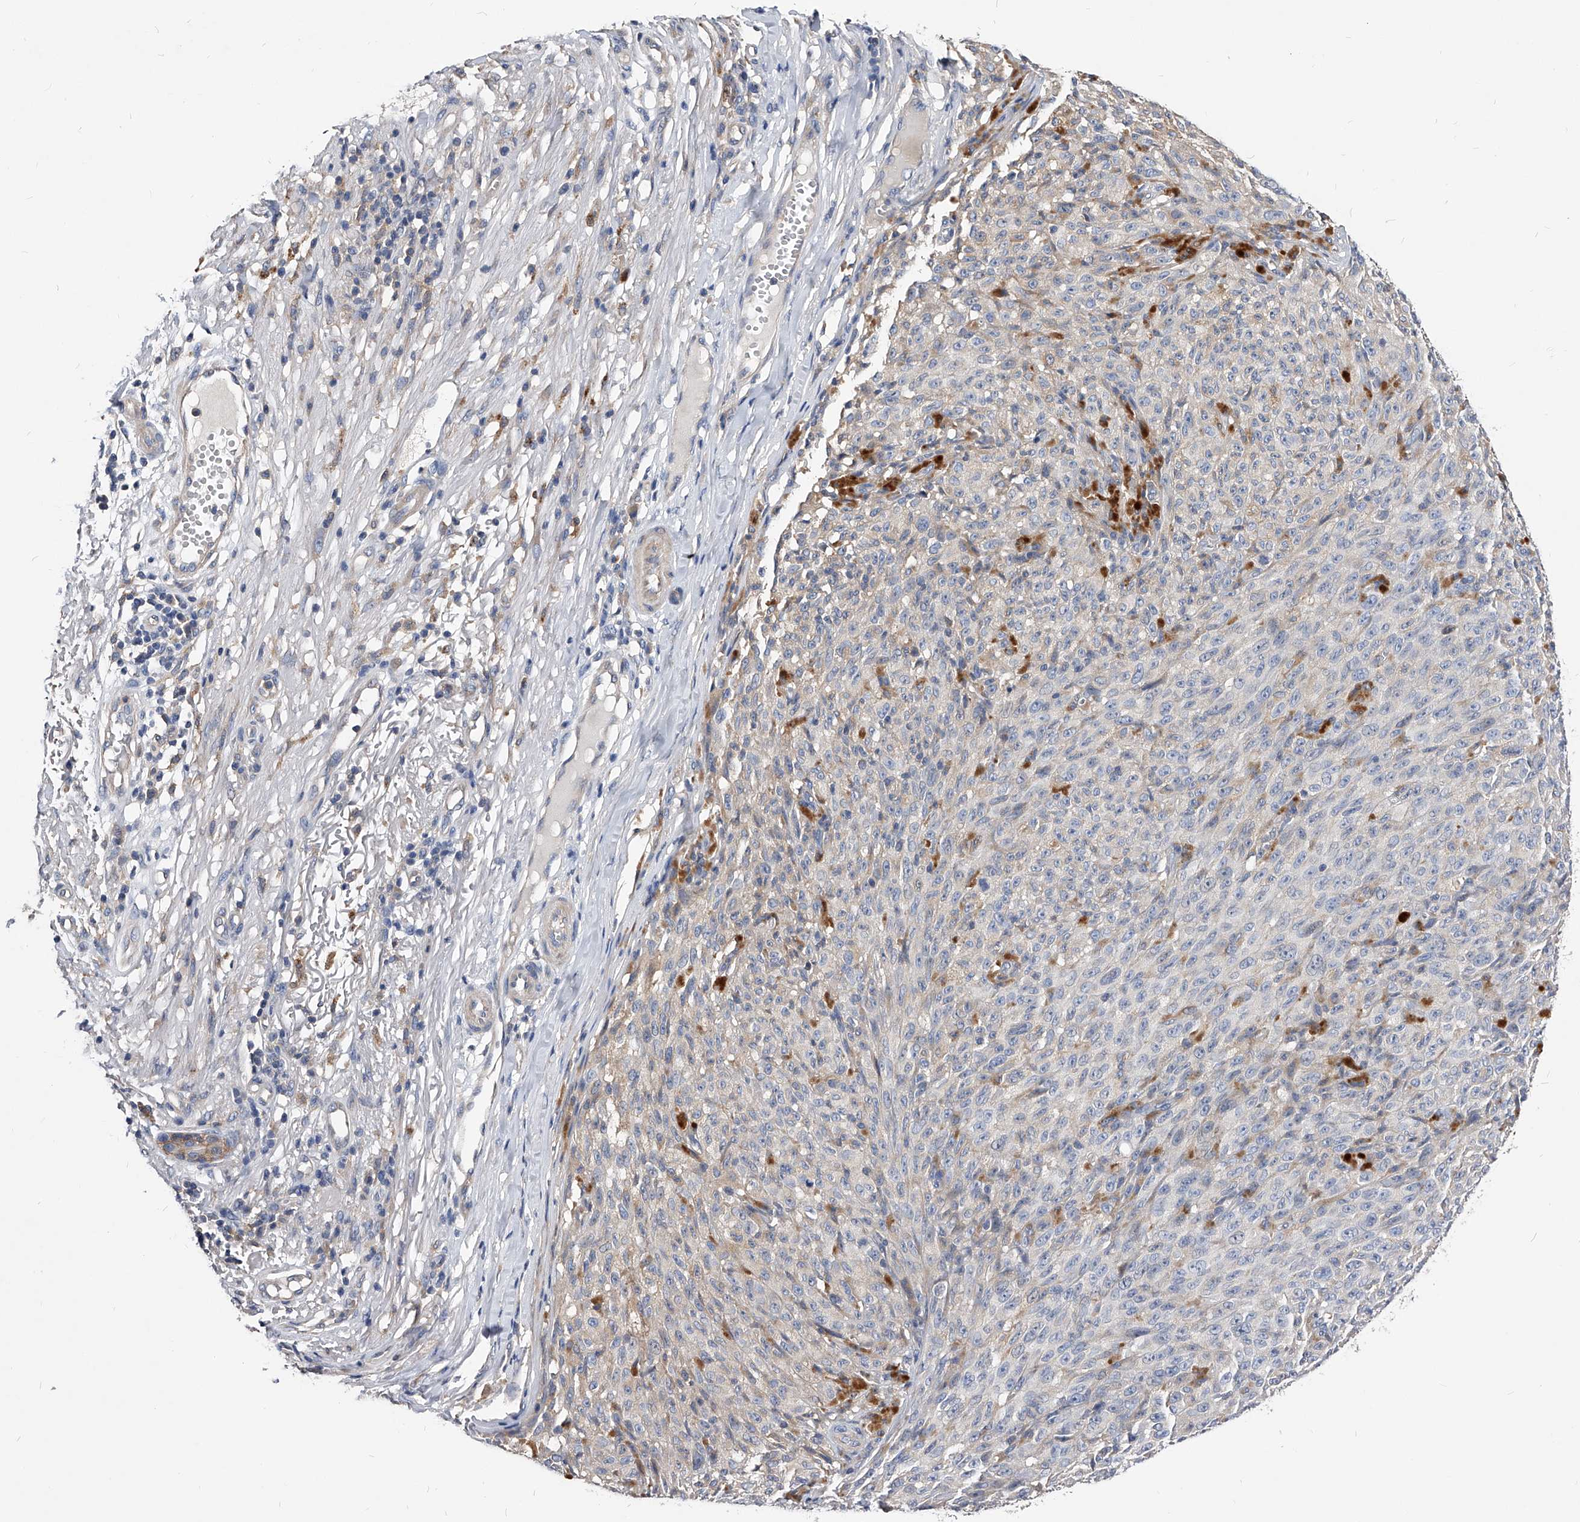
{"staining": {"intensity": "negative", "quantity": "none", "location": "none"}, "tissue": "melanoma", "cell_type": "Tumor cells", "image_type": "cancer", "snomed": [{"axis": "morphology", "description": "Malignant melanoma, NOS"}, {"axis": "topography", "description": "Skin"}], "caption": "A micrograph of human melanoma is negative for staining in tumor cells. (Brightfield microscopy of DAB (3,3'-diaminobenzidine) IHC at high magnification).", "gene": "ARL4C", "patient": {"sex": "female", "age": 82}}